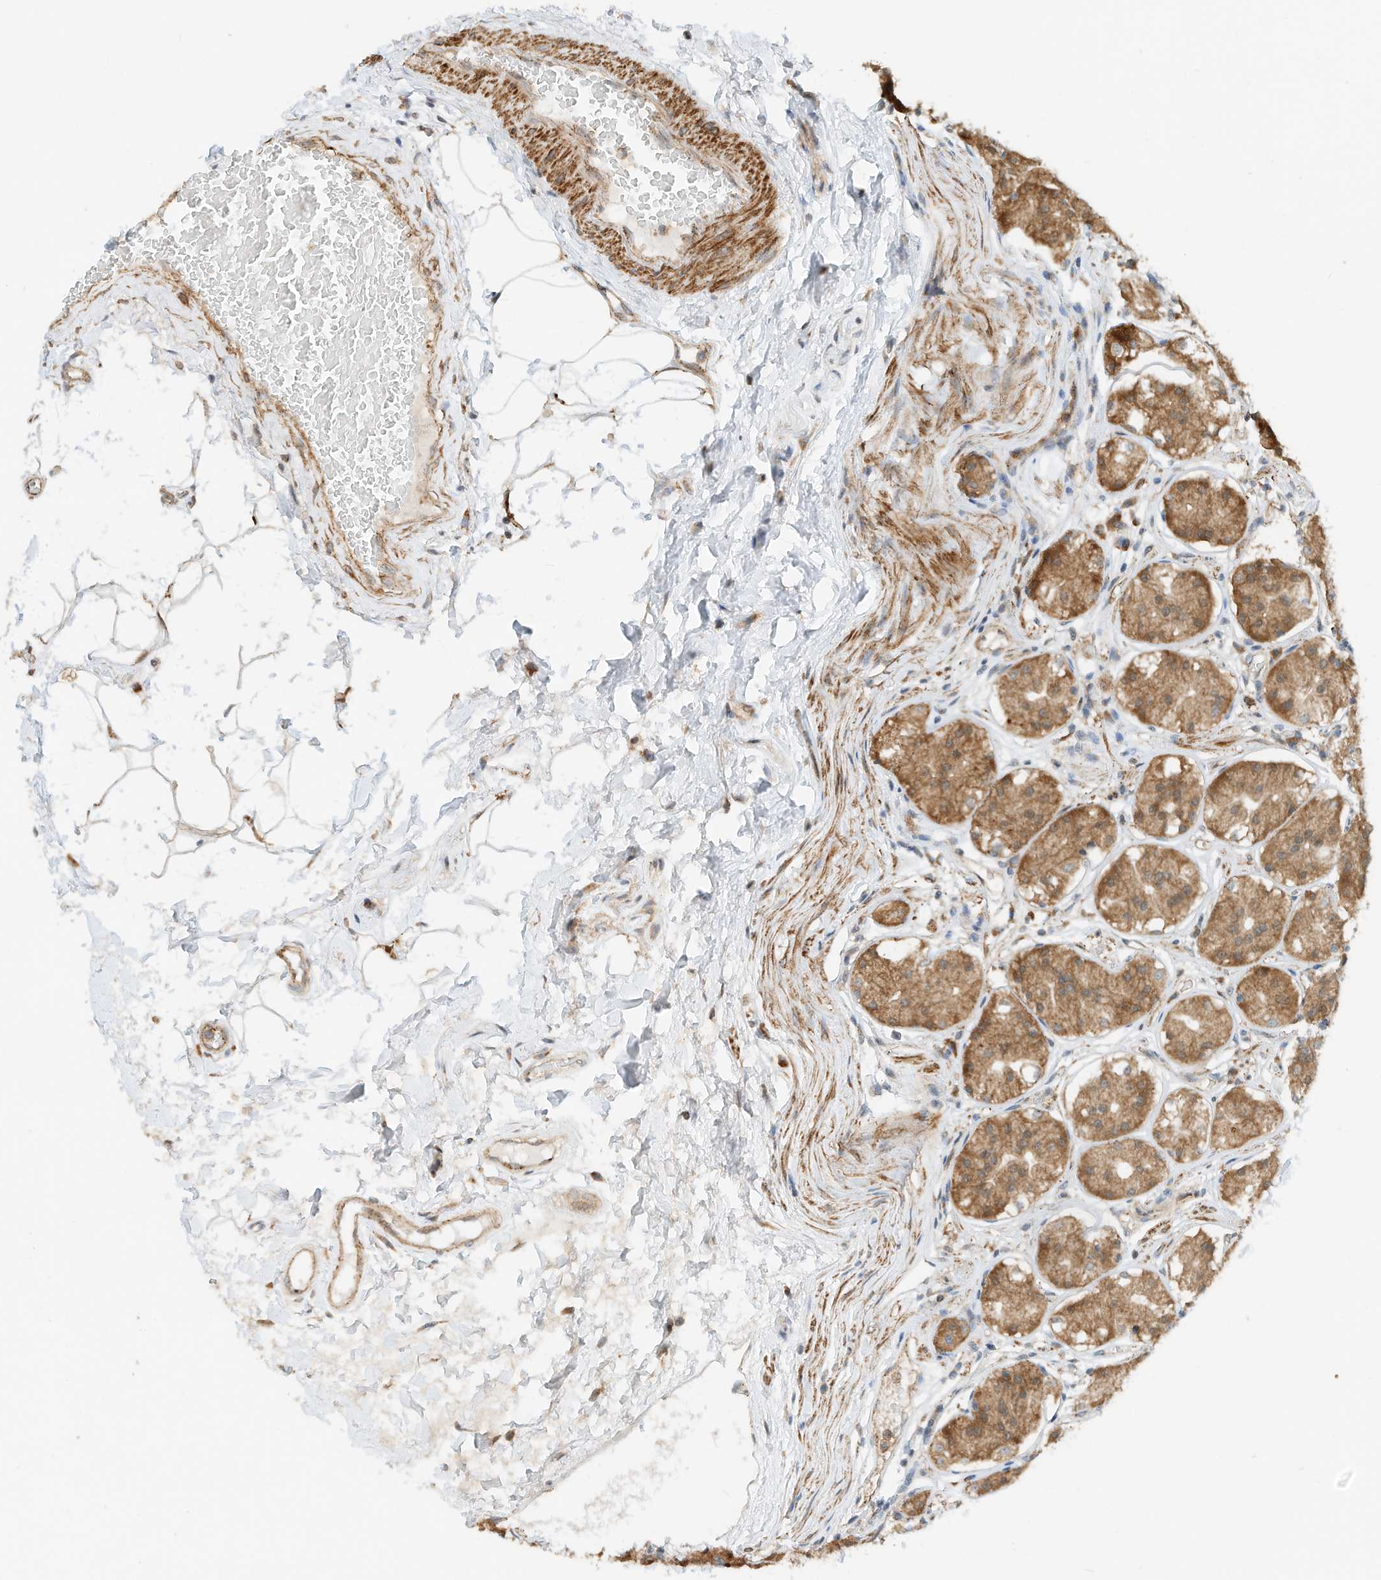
{"staining": {"intensity": "moderate", "quantity": ">75%", "location": "cytoplasmic/membranous"}, "tissue": "stomach", "cell_type": "Glandular cells", "image_type": "normal", "snomed": [{"axis": "morphology", "description": "Normal tissue, NOS"}, {"axis": "topography", "description": "Stomach"}, {"axis": "topography", "description": "Stomach, lower"}], "caption": "Protein staining of benign stomach shows moderate cytoplasmic/membranous expression in about >75% of glandular cells. (DAB IHC with brightfield microscopy, high magnification).", "gene": "CPAMD8", "patient": {"sex": "female", "age": 56}}